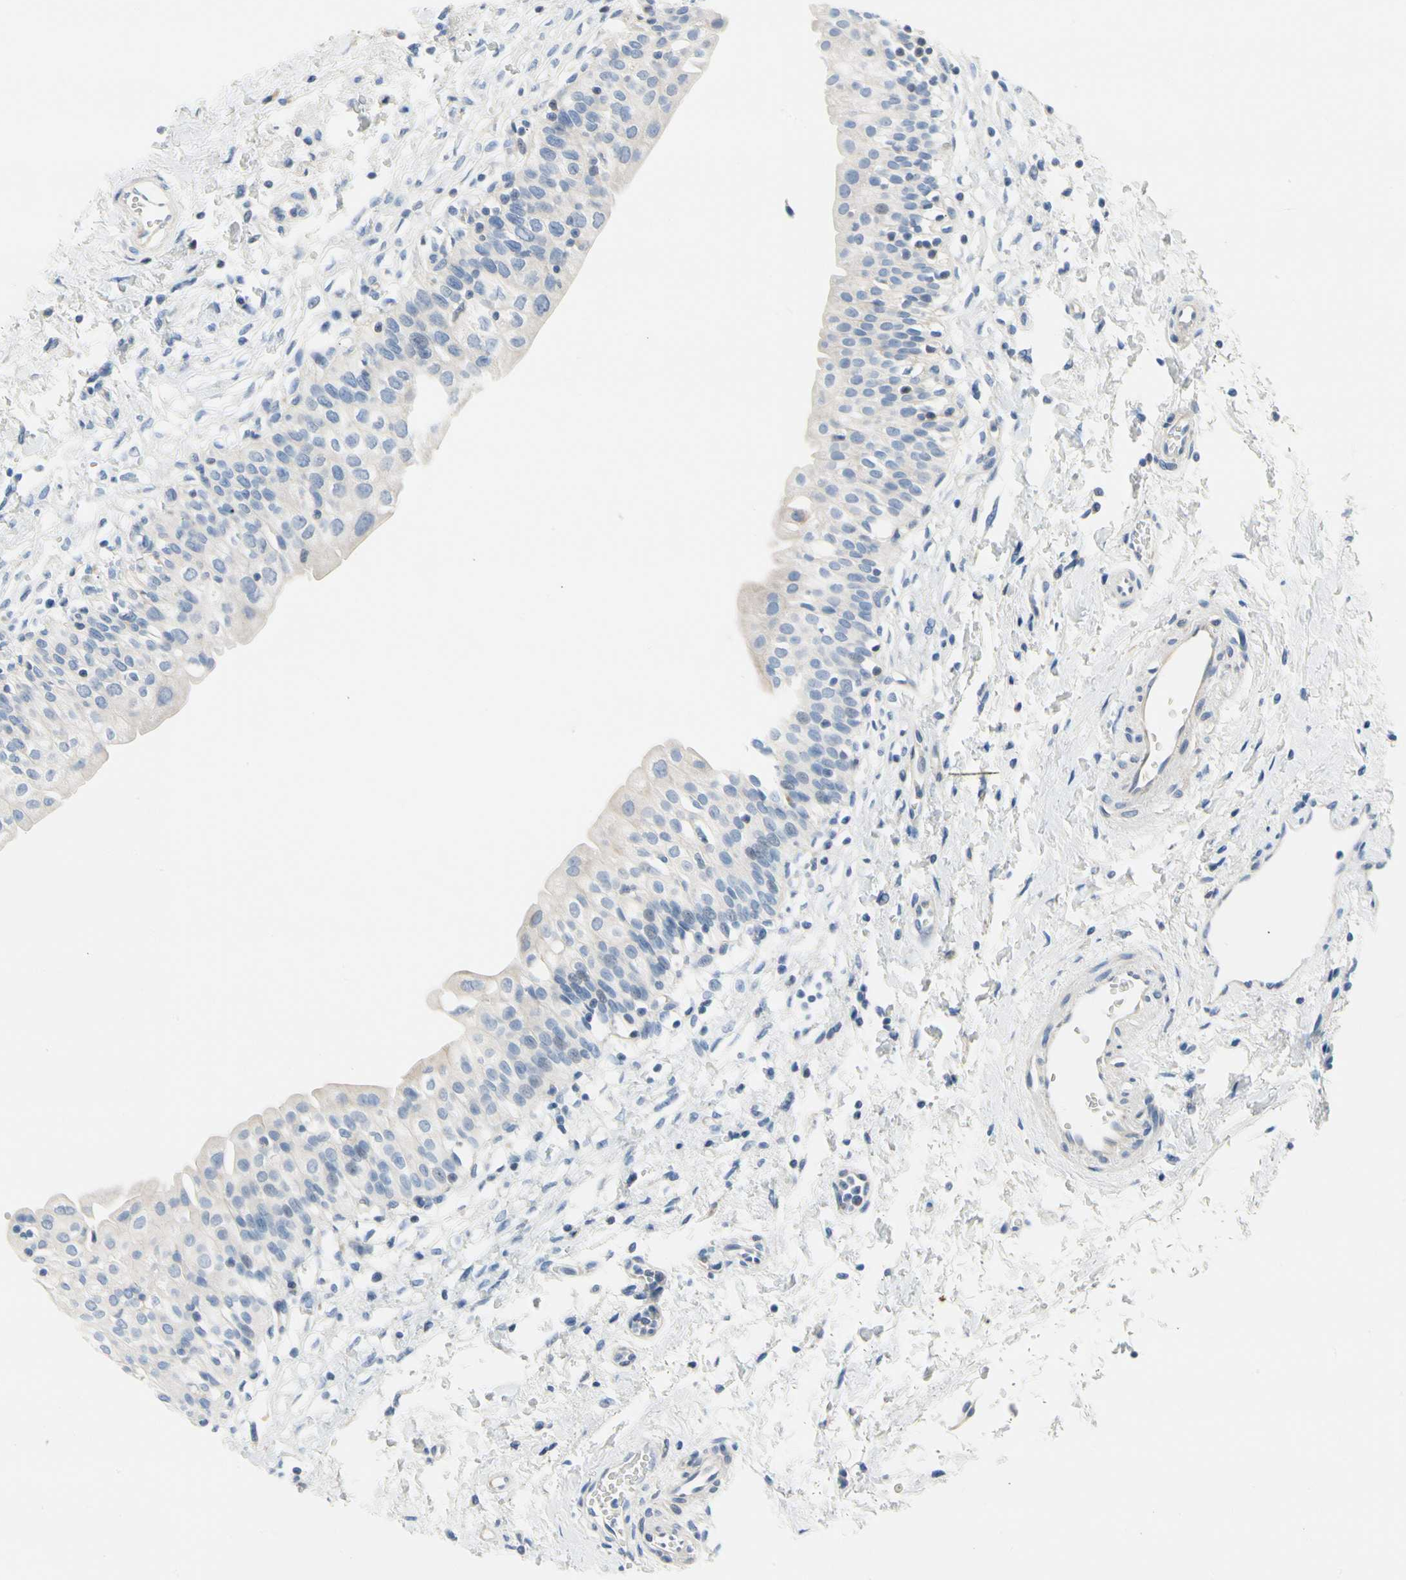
{"staining": {"intensity": "negative", "quantity": "none", "location": "none"}, "tissue": "urinary bladder", "cell_type": "Urothelial cells", "image_type": "normal", "snomed": [{"axis": "morphology", "description": "Normal tissue, NOS"}, {"axis": "topography", "description": "Urinary bladder"}], "caption": "Urothelial cells are negative for brown protein staining in benign urinary bladder. Nuclei are stained in blue.", "gene": "STXBP1", "patient": {"sex": "male", "age": 55}}